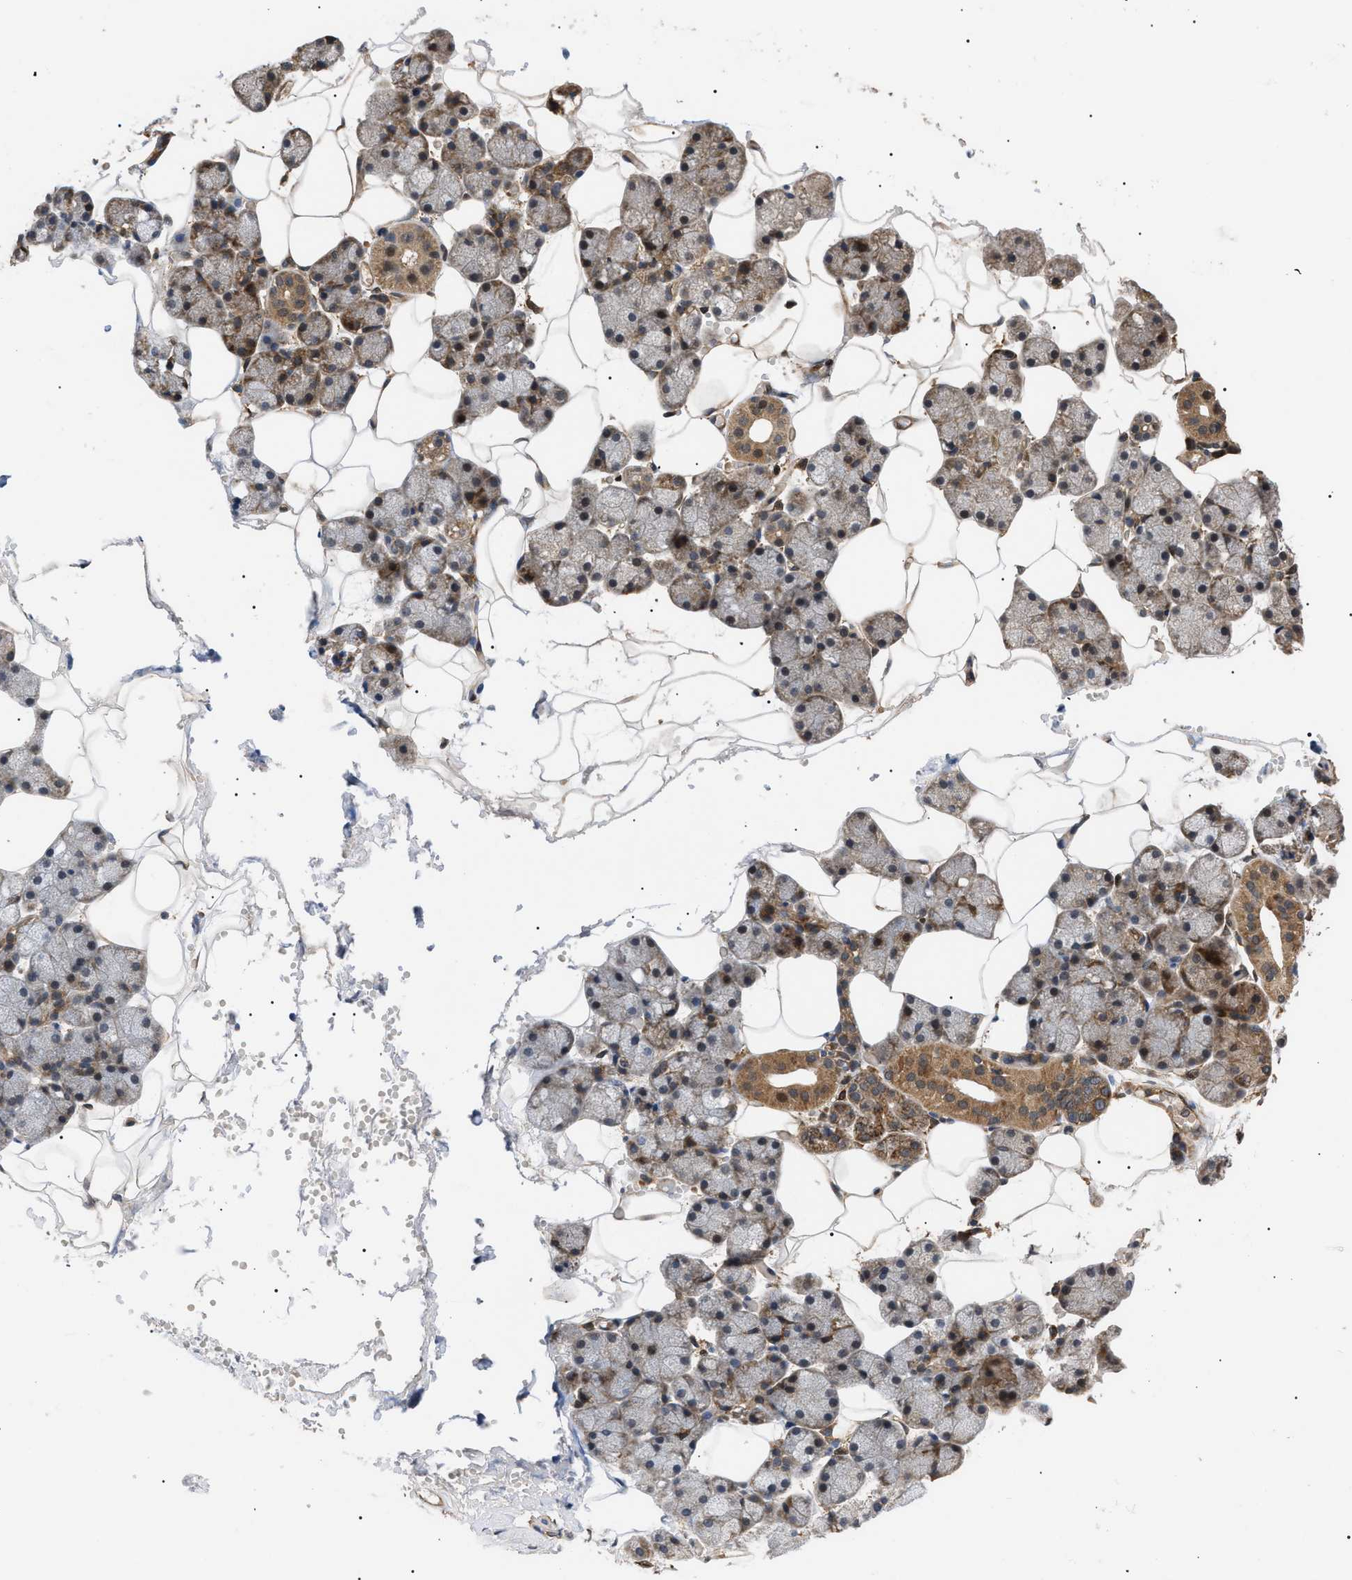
{"staining": {"intensity": "moderate", "quantity": ">75%", "location": "cytoplasmic/membranous"}, "tissue": "salivary gland", "cell_type": "Glandular cells", "image_type": "normal", "snomed": [{"axis": "morphology", "description": "Normal tissue, NOS"}, {"axis": "topography", "description": "Salivary gland"}], "caption": "Immunohistochemistry (IHC) staining of benign salivary gland, which displays medium levels of moderate cytoplasmic/membranous positivity in about >75% of glandular cells indicating moderate cytoplasmic/membranous protein expression. The staining was performed using DAB (3,3'-diaminobenzidine) (brown) for protein detection and nuclei were counterstained in hematoxylin (blue).", "gene": "ASTL", "patient": {"sex": "male", "age": 62}}